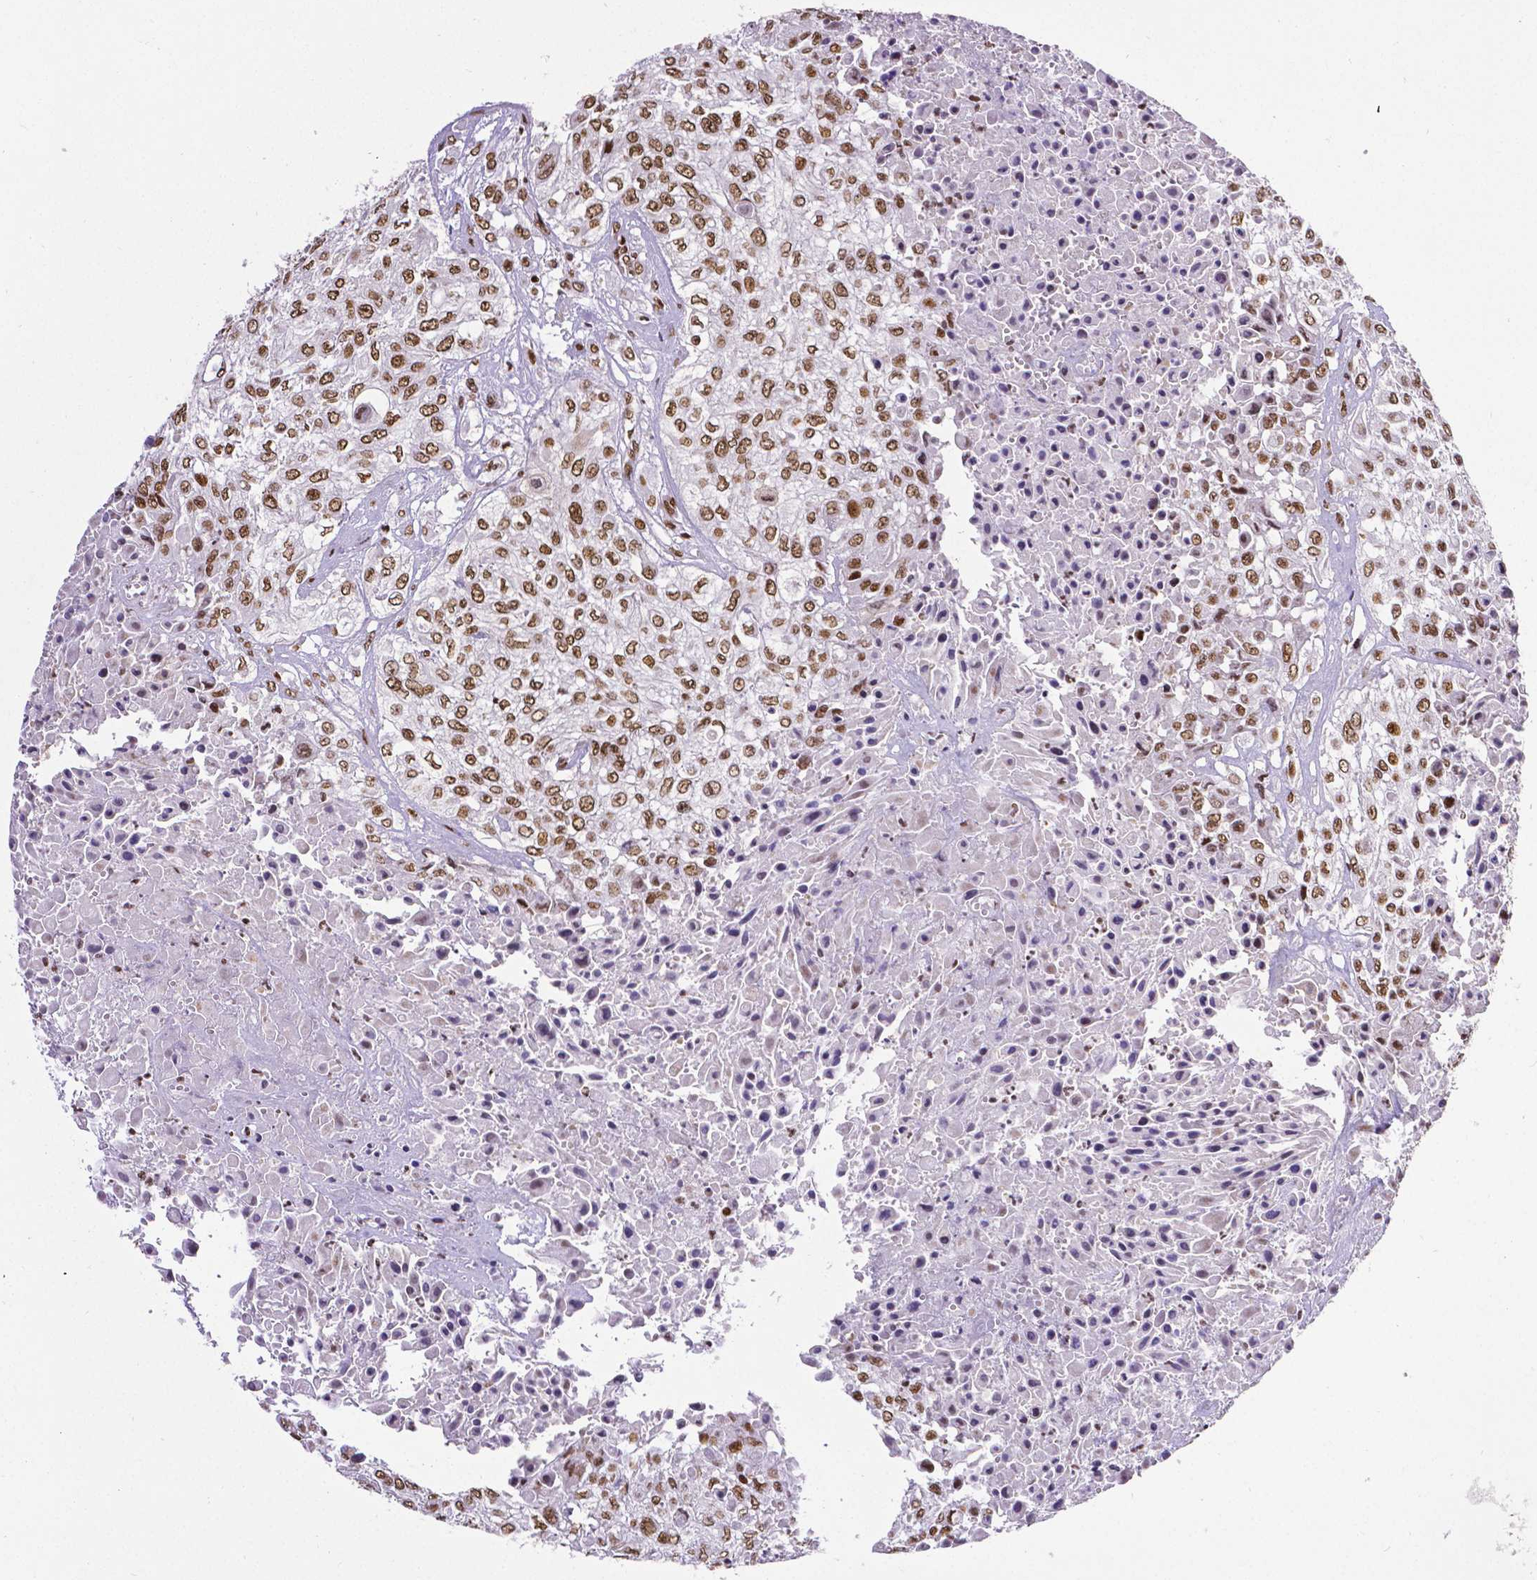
{"staining": {"intensity": "moderate", "quantity": ">75%", "location": "nuclear"}, "tissue": "urothelial cancer", "cell_type": "Tumor cells", "image_type": "cancer", "snomed": [{"axis": "morphology", "description": "Urothelial carcinoma, High grade"}, {"axis": "topography", "description": "Urinary bladder"}], "caption": "The micrograph reveals immunohistochemical staining of high-grade urothelial carcinoma. There is moderate nuclear positivity is present in approximately >75% of tumor cells.", "gene": "CTCF", "patient": {"sex": "male", "age": 57}}